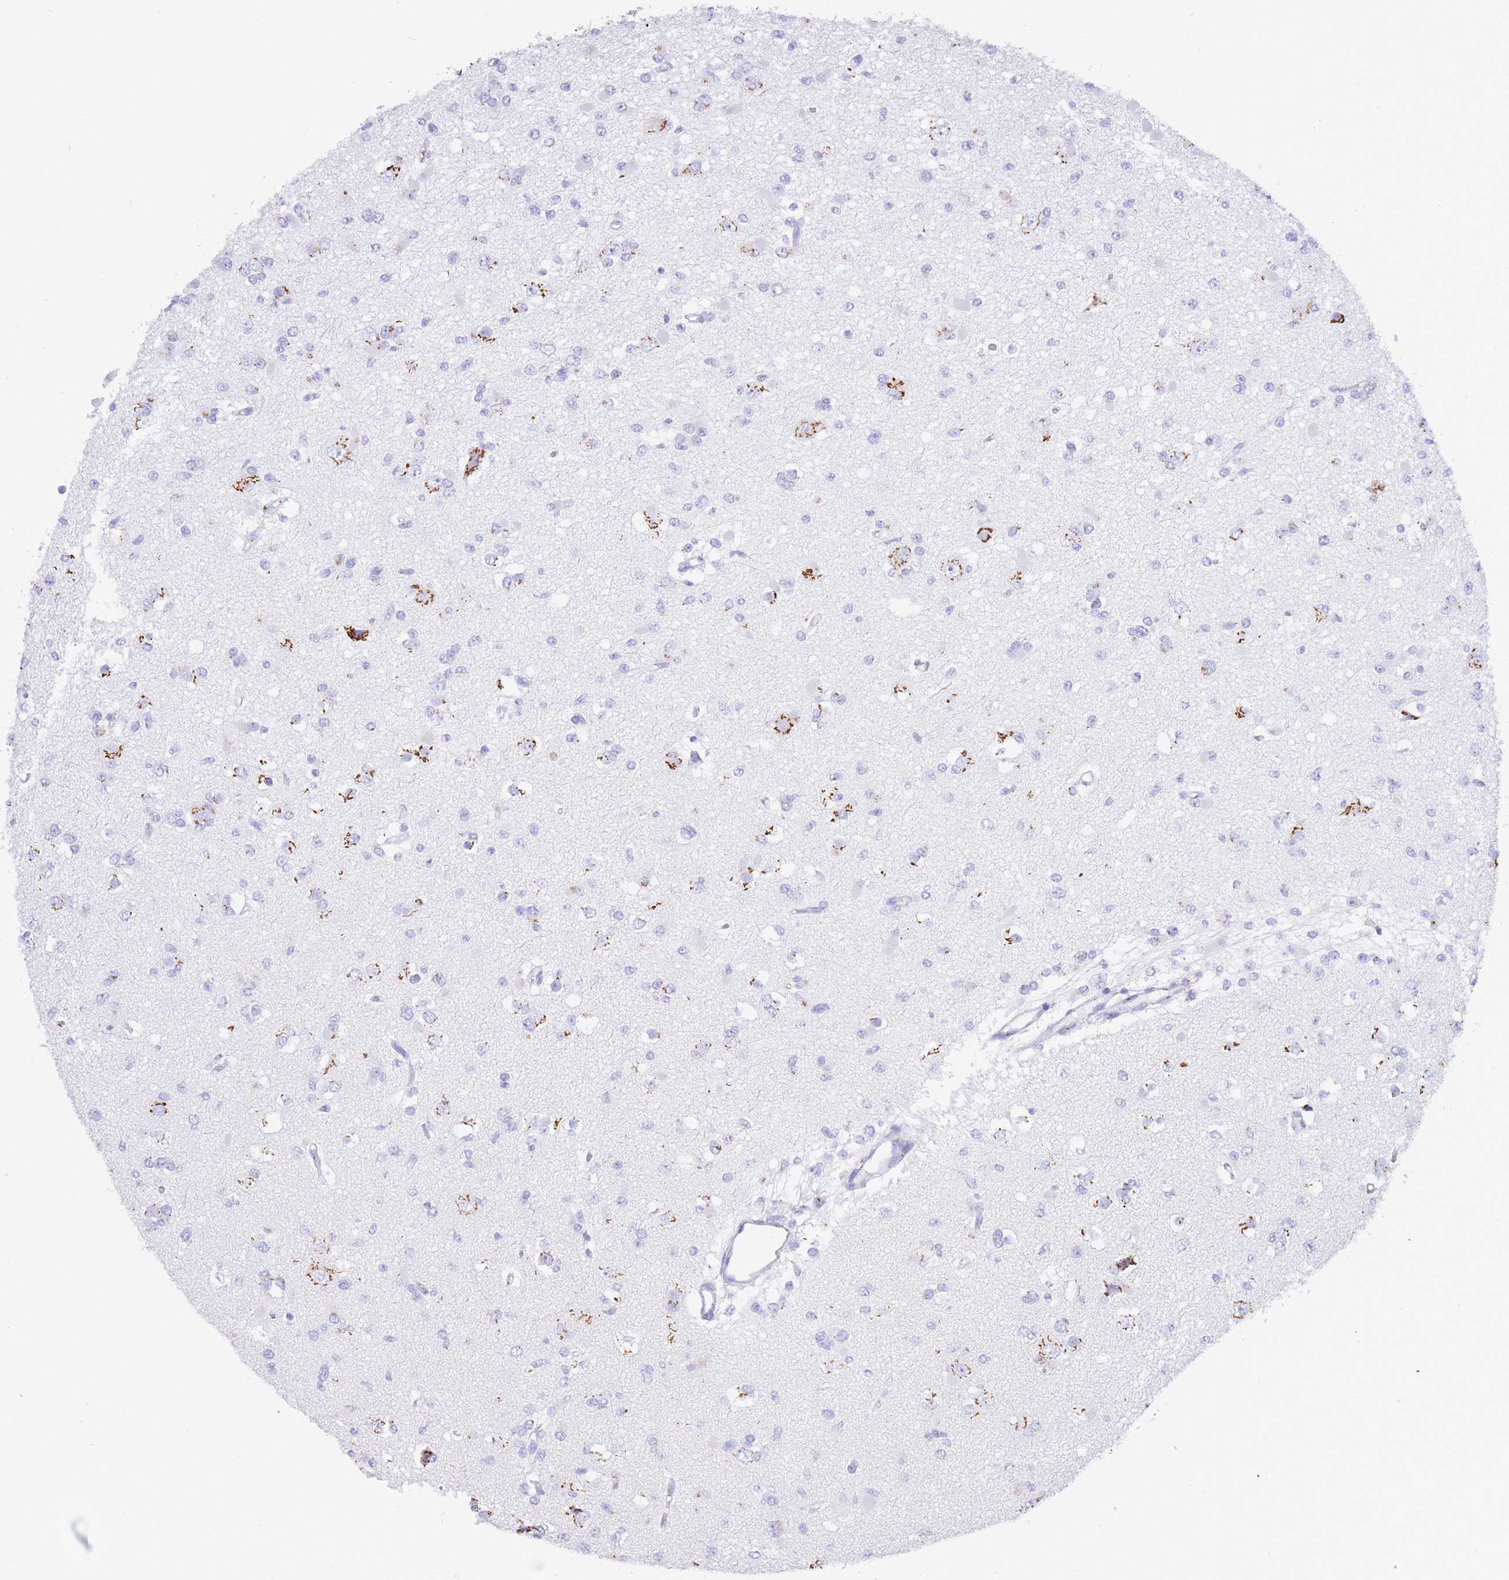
{"staining": {"intensity": "moderate", "quantity": "<25%", "location": "cytoplasmic/membranous"}, "tissue": "glioma", "cell_type": "Tumor cells", "image_type": "cancer", "snomed": [{"axis": "morphology", "description": "Glioma, malignant, Low grade"}, {"axis": "topography", "description": "Brain"}], "caption": "Glioma was stained to show a protein in brown. There is low levels of moderate cytoplasmic/membranous expression in approximately <25% of tumor cells. The protein of interest is stained brown, and the nuclei are stained in blue (DAB (3,3'-diaminobenzidine) IHC with brightfield microscopy, high magnification).", "gene": "FAM3C", "patient": {"sex": "female", "age": 22}}